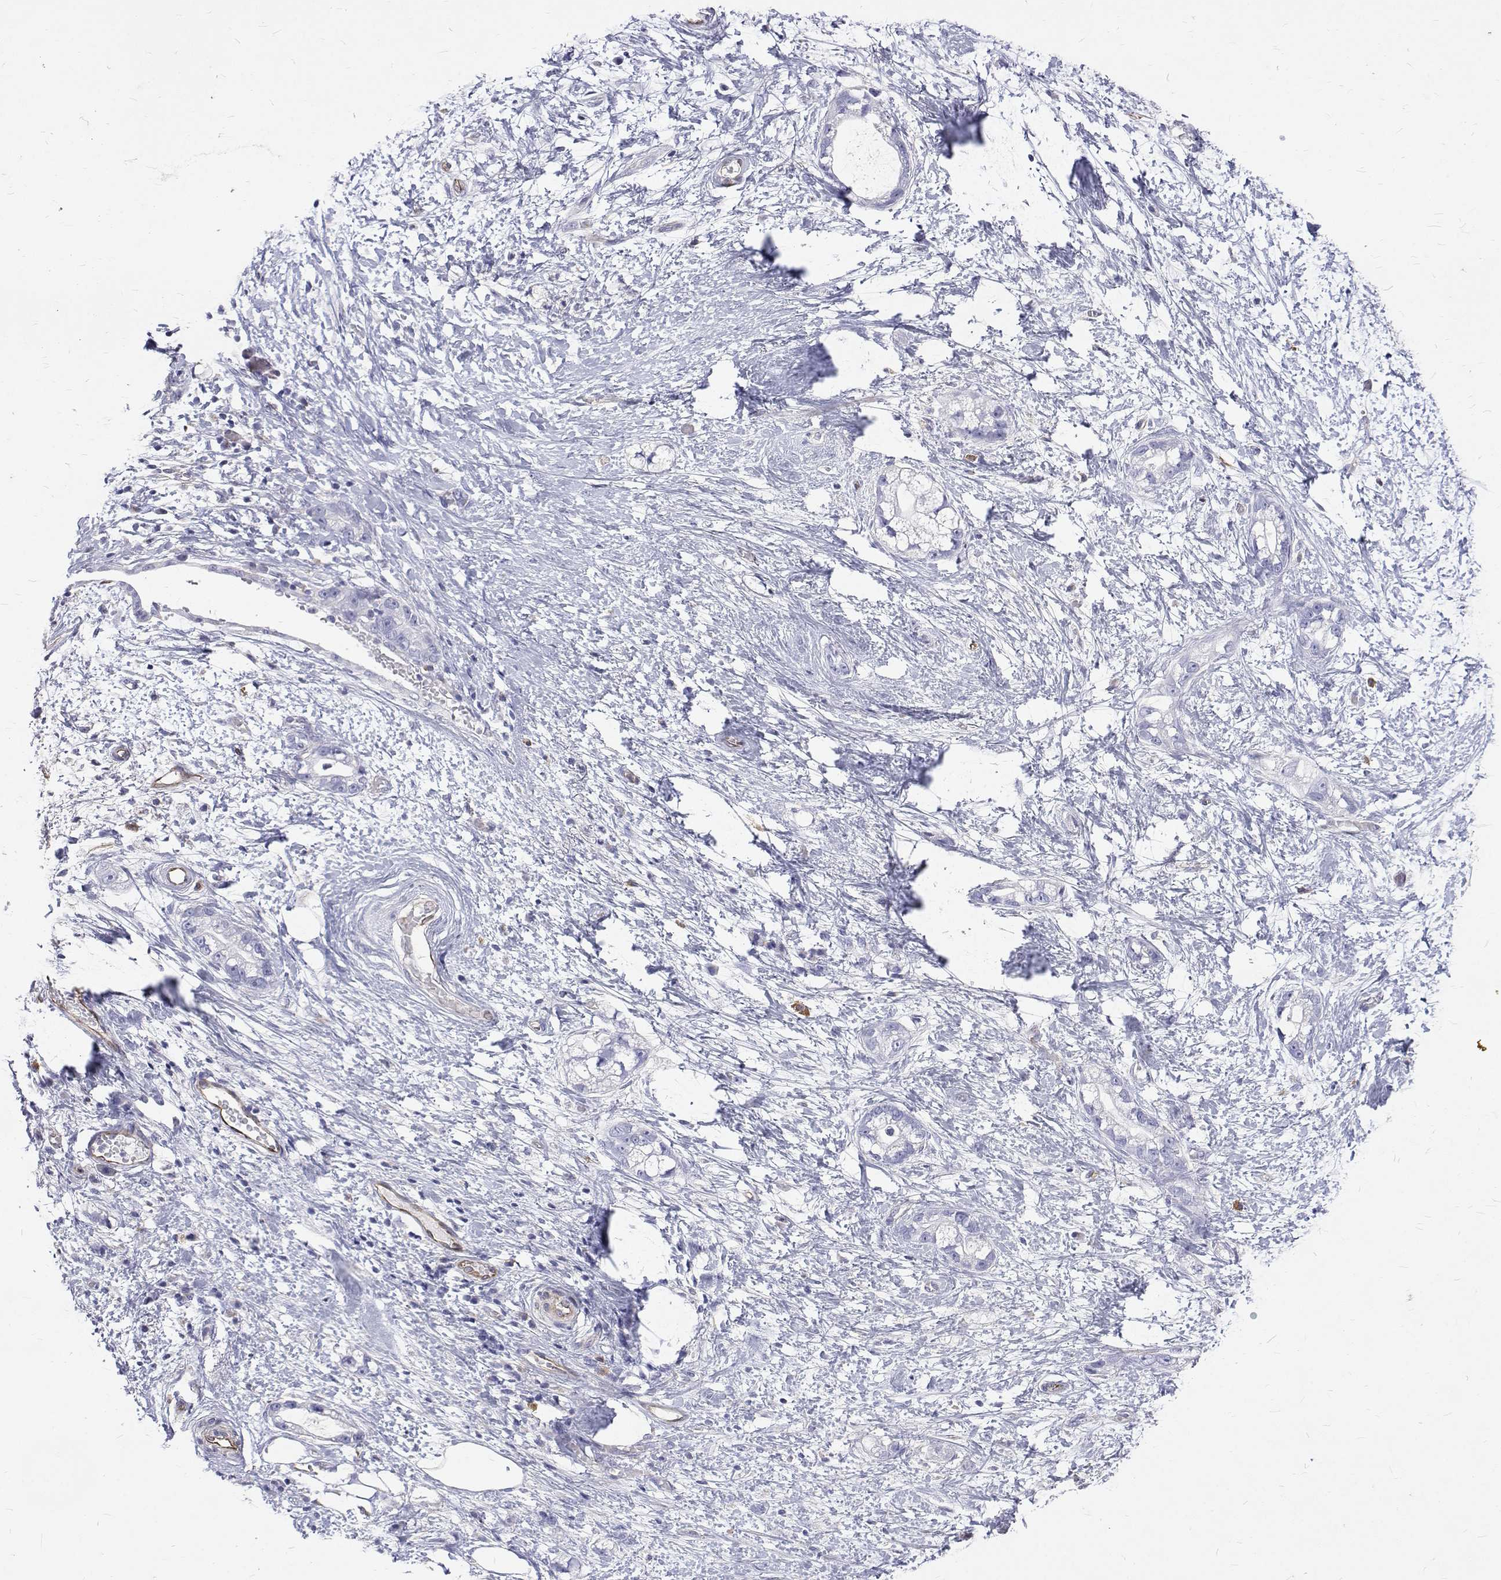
{"staining": {"intensity": "negative", "quantity": "none", "location": "none"}, "tissue": "stomach cancer", "cell_type": "Tumor cells", "image_type": "cancer", "snomed": [{"axis": "morphology", "description": "Adenocarcinoma, NOS"}, {"axis": "topography", "description": "Stomach"}], "caption": "Immunohistochemistry (IHC) micrograph of human stomach cancer stained for a protein (brown), which demonstrates no positivity in tumor cells.", "gene": "OPRPN", "patient": {"sex": "male", "age": 55}}